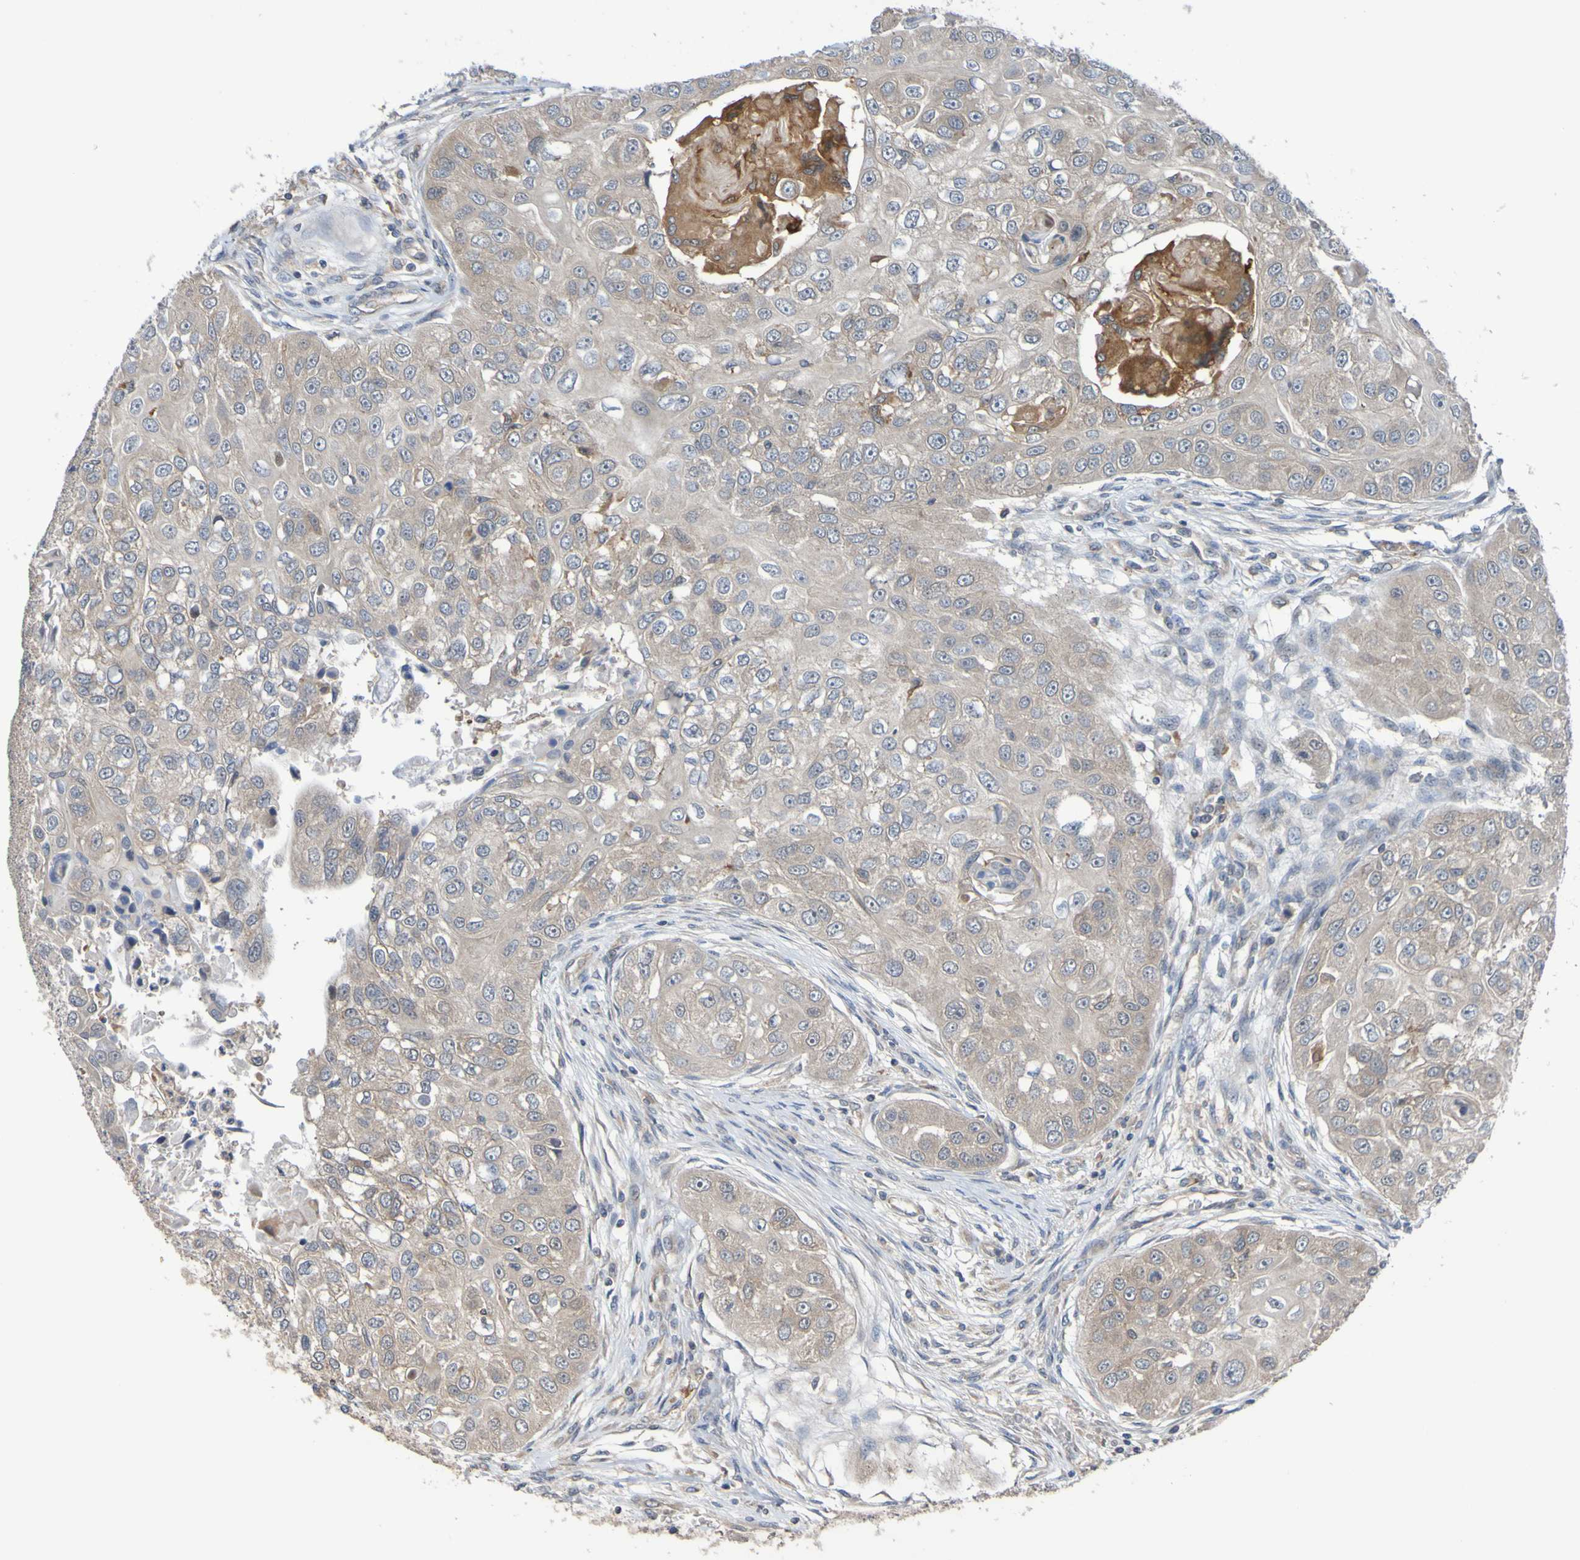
{"staining": {"intensity": "weak", "quantity": ">75%", "location": "cytoplasmic/membranous"}, "tissue": "head and neck cancer", "cell_type": "Tumor cells", "image_type": "cancer", "snomed": [{"axis": "morphology", "description": "Normal tissue, NOS"}, {"axis": "morphology", "description": "Squamous cell carcinoma, NOS"}, {"axis": "topography", "description": "Skeletal muscle"}, {"axis": "topography", "description": "Head-Neck"}], "caption": "This histopathology image reveals immunohistochemistry (IHC) staining of human squamous cell carcinoma (head and neck), with low weak cytoplasmic/membranous expression in about >75% of tumor cells.", "gene": "SDK1", "patient": {"sex": "male", "age": 51}}